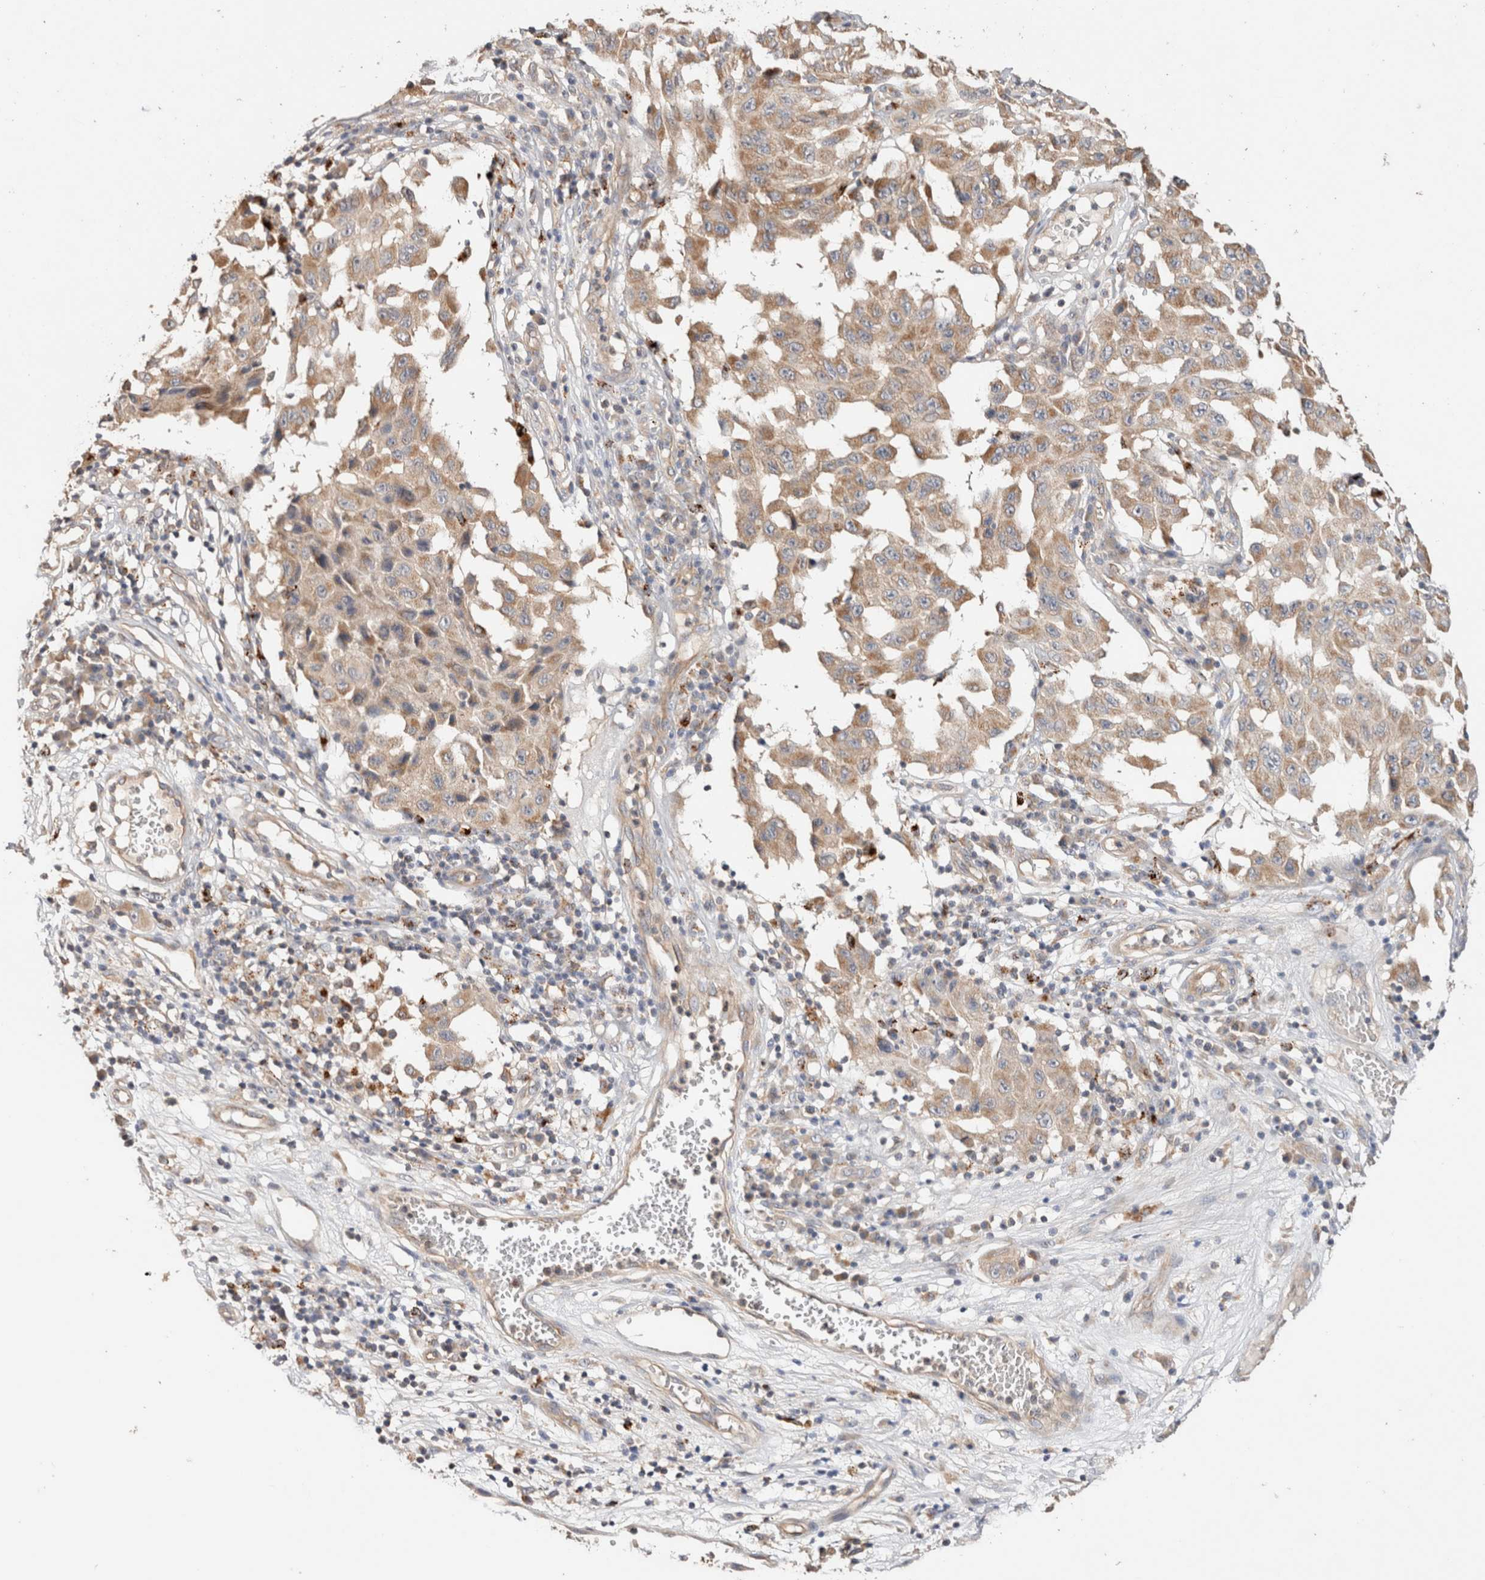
{"staining": {"intensity": "moderate", "quantity": ">75%", "location": "cytoplasmic/membranous"}, "tissue": "melanoma", "cell_type": "Tumor cells", "image_type": "cancer", "snomed": [{"axis": "morphology", "description": "Malignant melanoma, NOS"}, {"axis": "topography", "description": "Skin"}], "caption": "Protein staining of melanoma tissue shows moderate cytoplasmic/membranous staining in about >75% of tumor cells.", "gene": "B3GNTL1", "patient": {"sex": "male", "age": 30}}